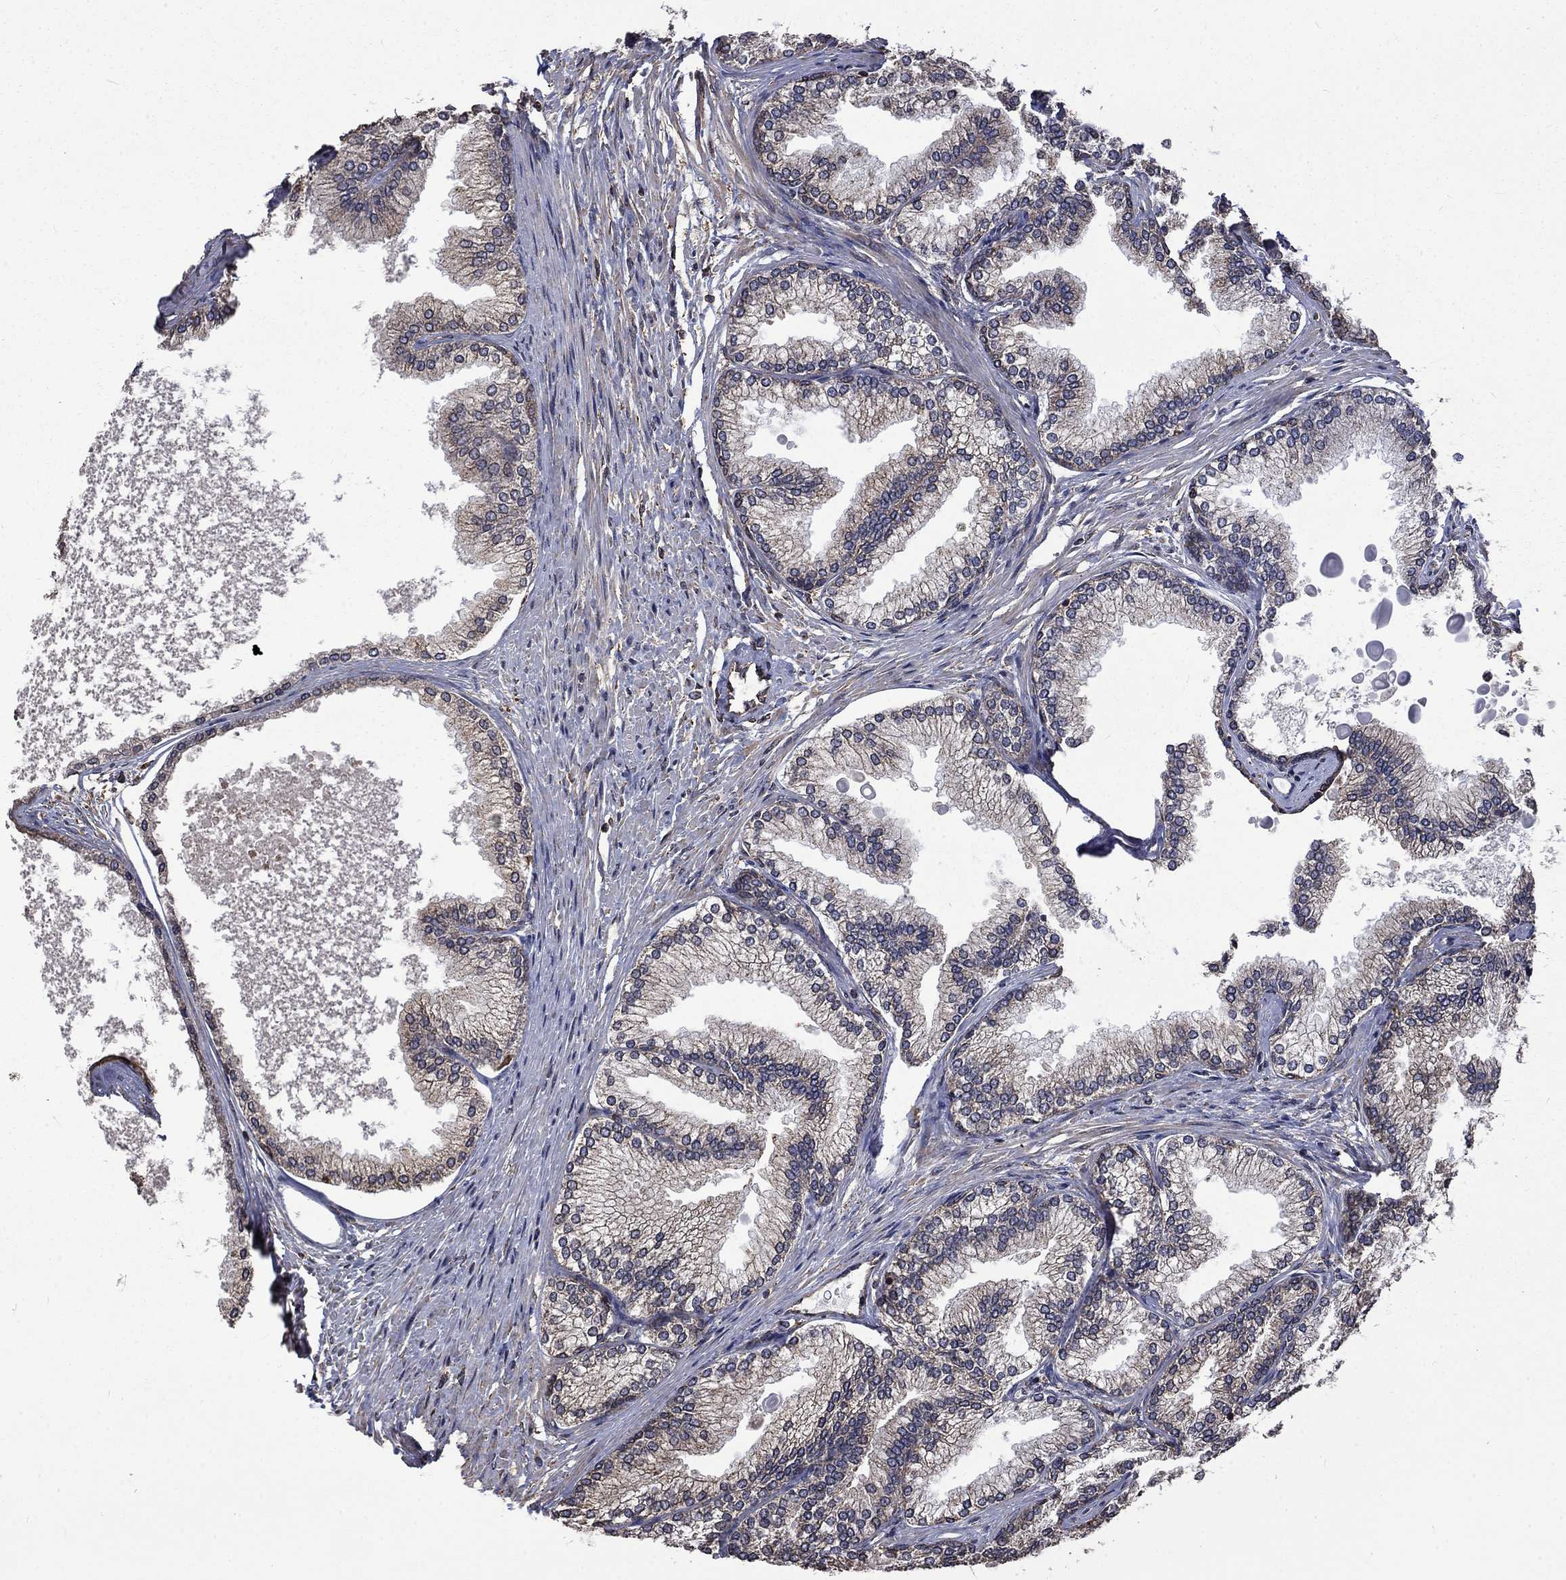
{"staining": {"intensity": "moderate", "quantity": "25%-75%", "location": "cytoplasmic/membranous"}, "tissue": "prostate", "cell_type": "Glandular cells", "image_type": "normal", "snomed": [{"axis": "morphology", "description": "Normal tissue, NOS"}, {"axis": "topography", "description": "Prostate"}], "caption": "This histopathology image exhibits immunohistochemistry (IHC) staining of normal prostate, with medium moderate cytoplasmic/membranous staining in about 25%-75% of glandular cells.", "gene": "ESRRA", "patient": {"sex": "male", "age": 72}}